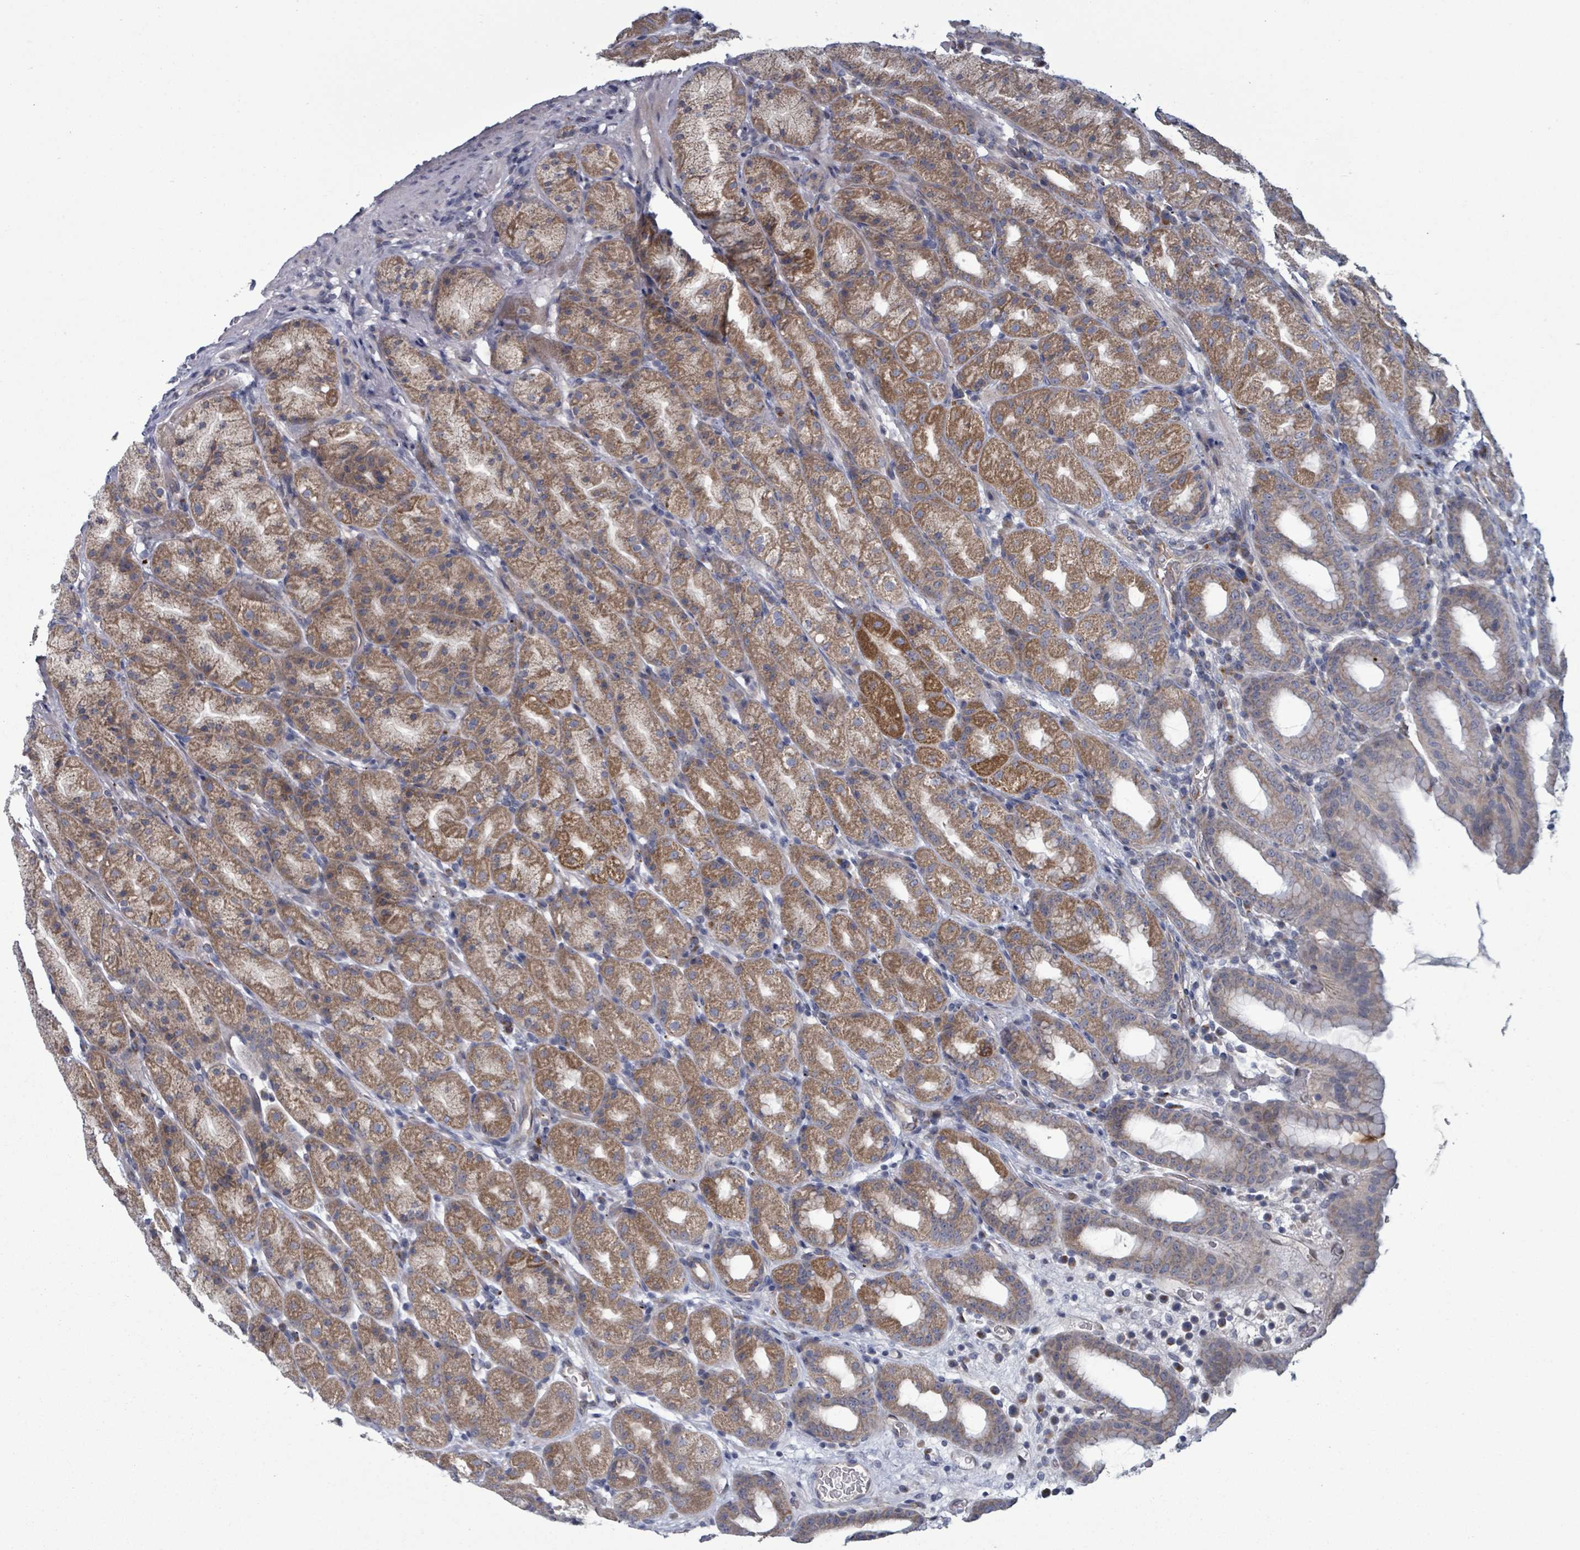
{"staining": {"intensity": "moderate", "quantity": ">75%", "location": "cytoplasmic/membranous"}, "tissue": "stomach", "cell_type": "Glandular cells", "image_type": "normal", "snomed": [{"axis": "morphology", "description": "Normal tissue, NOS"}, {"axis": "topography", "description": "Stomach, upper"}, {"axis": "topography", "description": "Stomach"}], "caption": "This photomicrograph shows immunohistochemistry staining of unremarkable human stomach, with medium moderate cytoplasmic/membranous expression in approximately >75% of glandular cells.", "gene": "FKBP1A", "patient": {"sex": "male", "age": 68}}